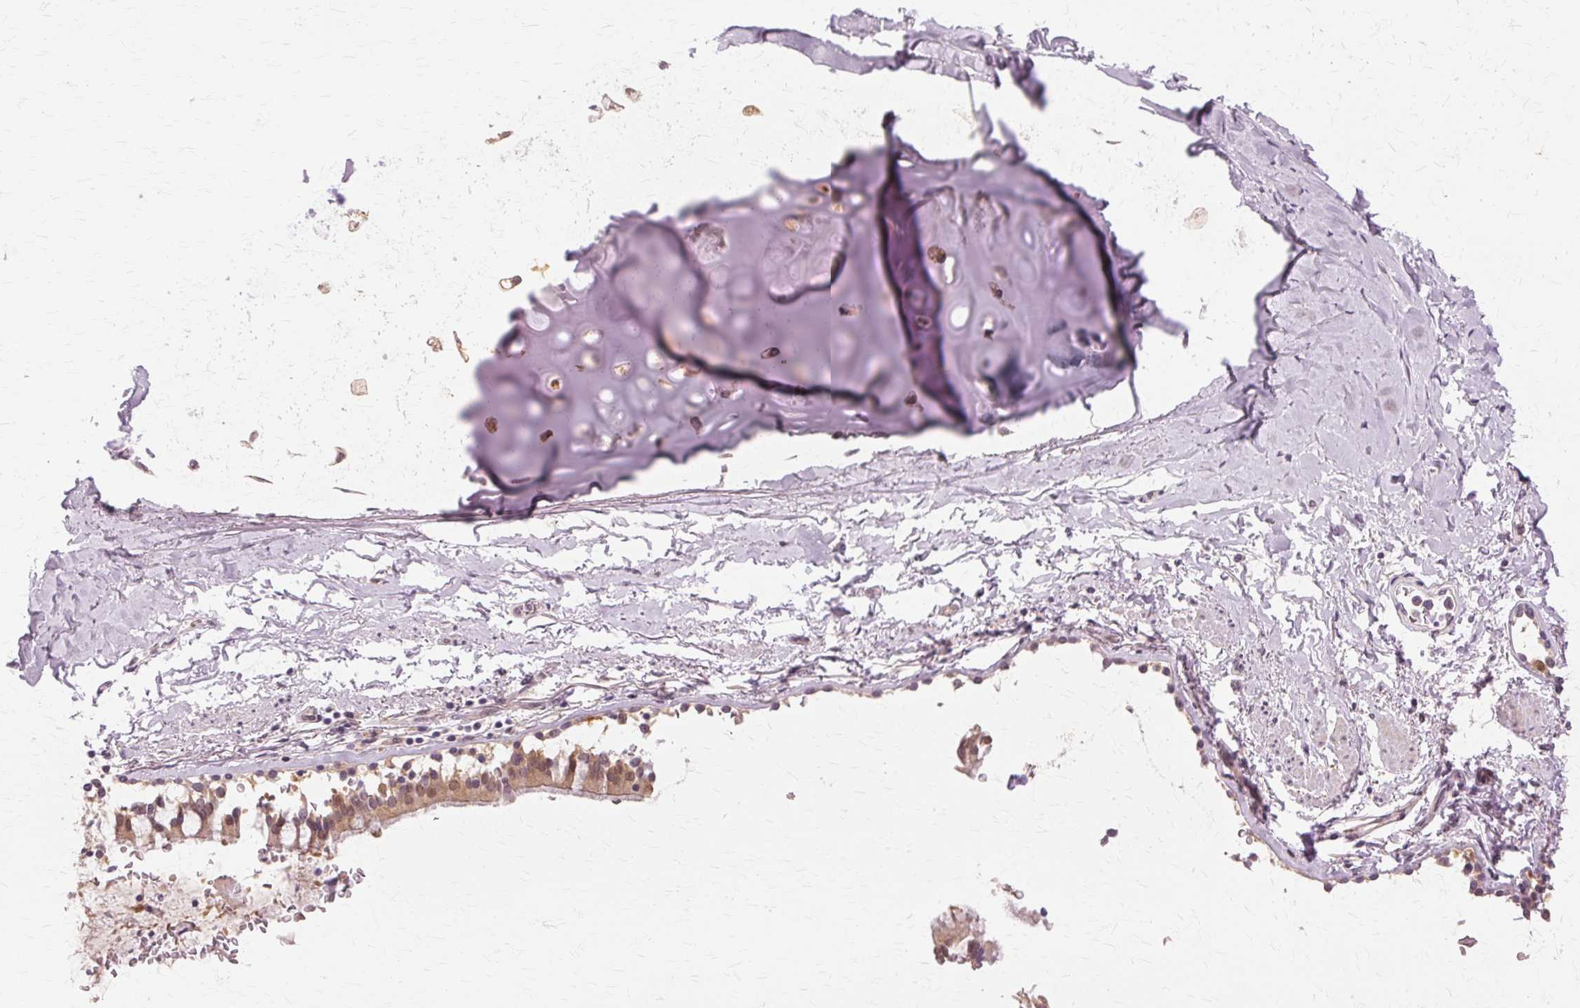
{"staining": {"intensity": "negative", "quantity": "none", "location": "none"}, "tissue": "adipose tissue", "cell_type": "Adipocytes", "image_type": "normal", "snomed": [{"axis": "morphology", "description": "Normal tissue, NOS"}, {"axis": "topography", "description": "Cartilage tissue"}, {"axis": "topography", "description": "Bronchus"}, {"axis": "topography", "description": "Peripheral nerve tissue"}], "caption": "There is no significant positivity in adipocytes of adipose tissue. Nuclei are stained in blue.", "gene": "PRMT5", "patient": {"sex": "male", "age": 67}}